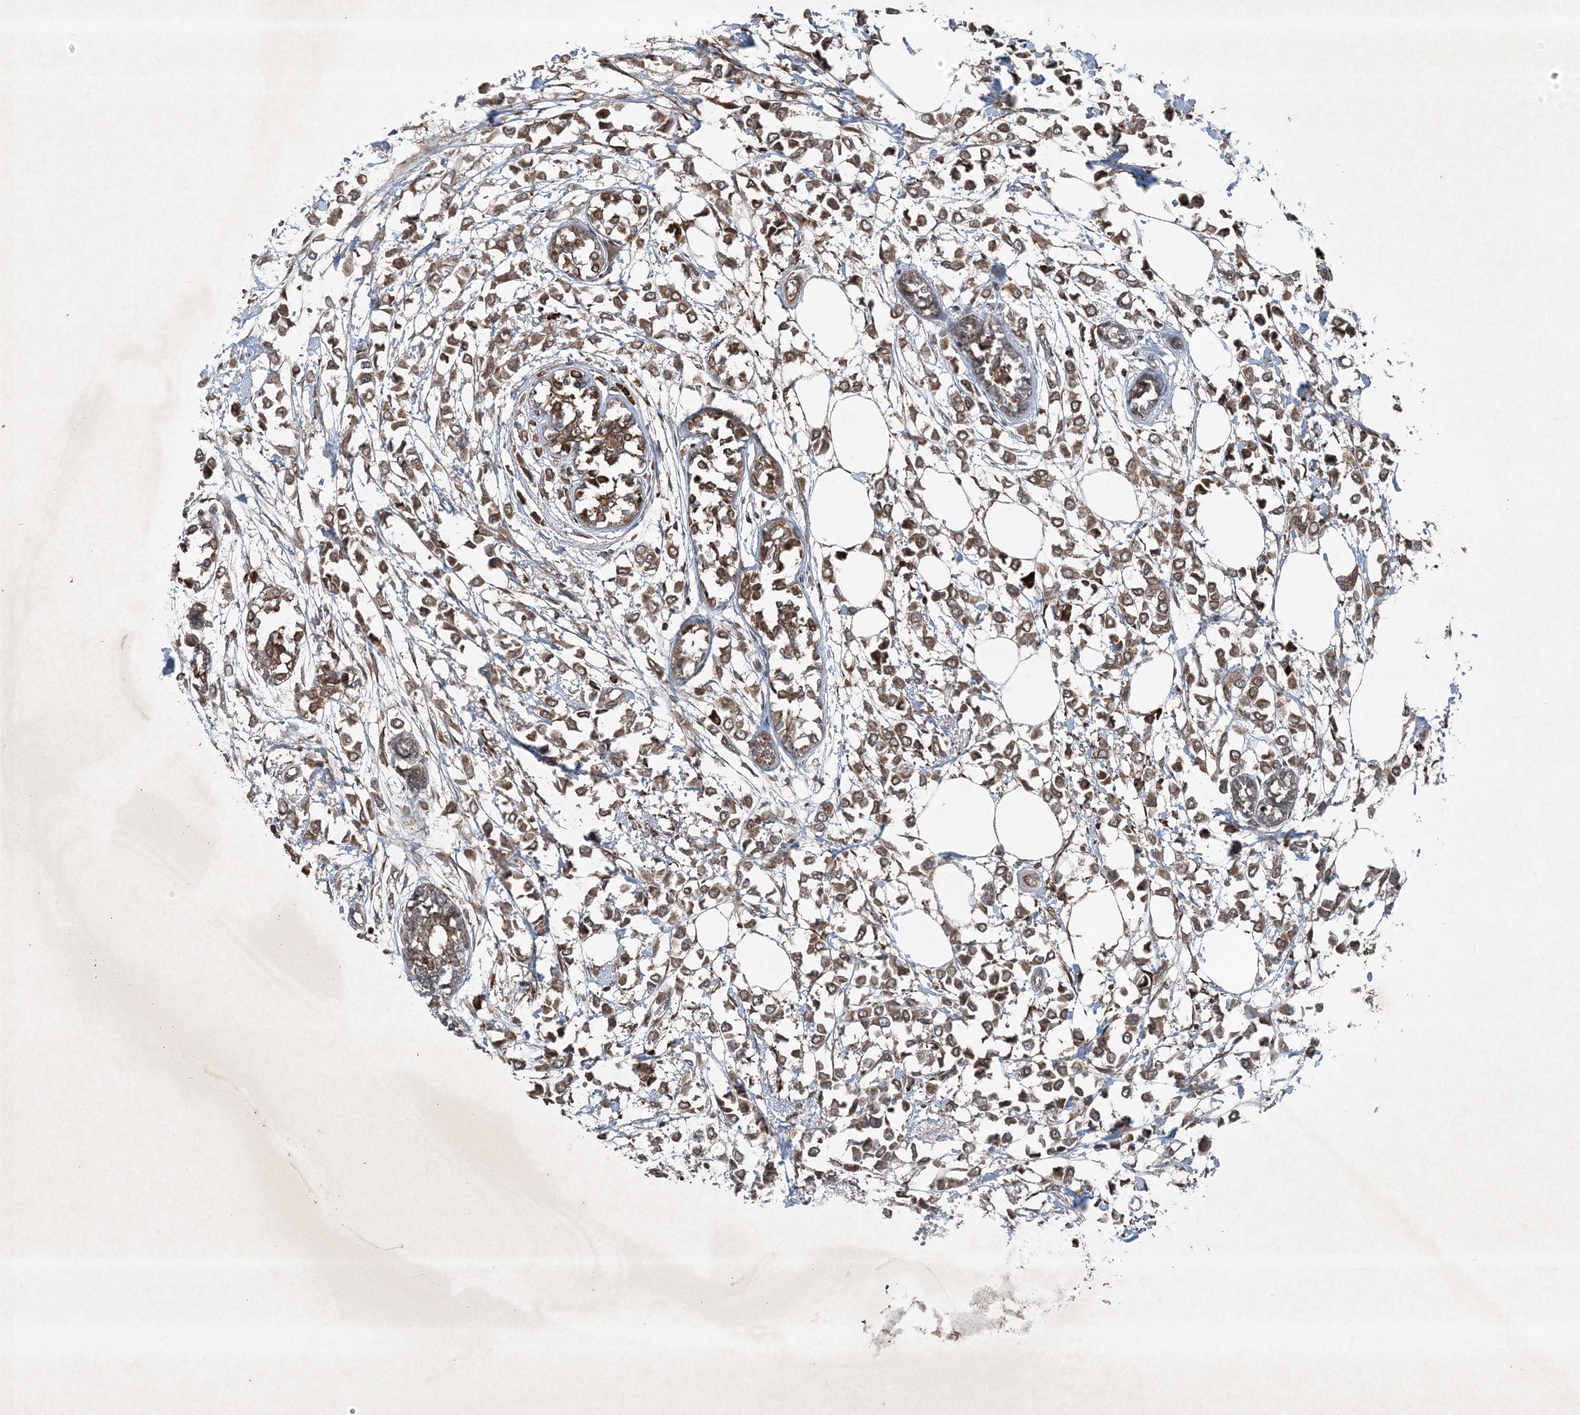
{"staining": {"intensity": "moderate", "quantity": ">75%", "location": "cytoplasmic/membranous"}, "tissue": "breast cancer", "cell_type": "Tumor cells", "image_type": "cancer", "snomed": [{"axis": "morphology", "description": "Lobular carcinoma"}, {"axis": "topography", "description": "Breast"}], "caption": "Moderate cytoplasmic/membranous protein staining is present in about >75% of tumor cells in lobular carcinoma (breast).", "gene": "GNG5", "patient": {"sex": "female", "age": 51}}